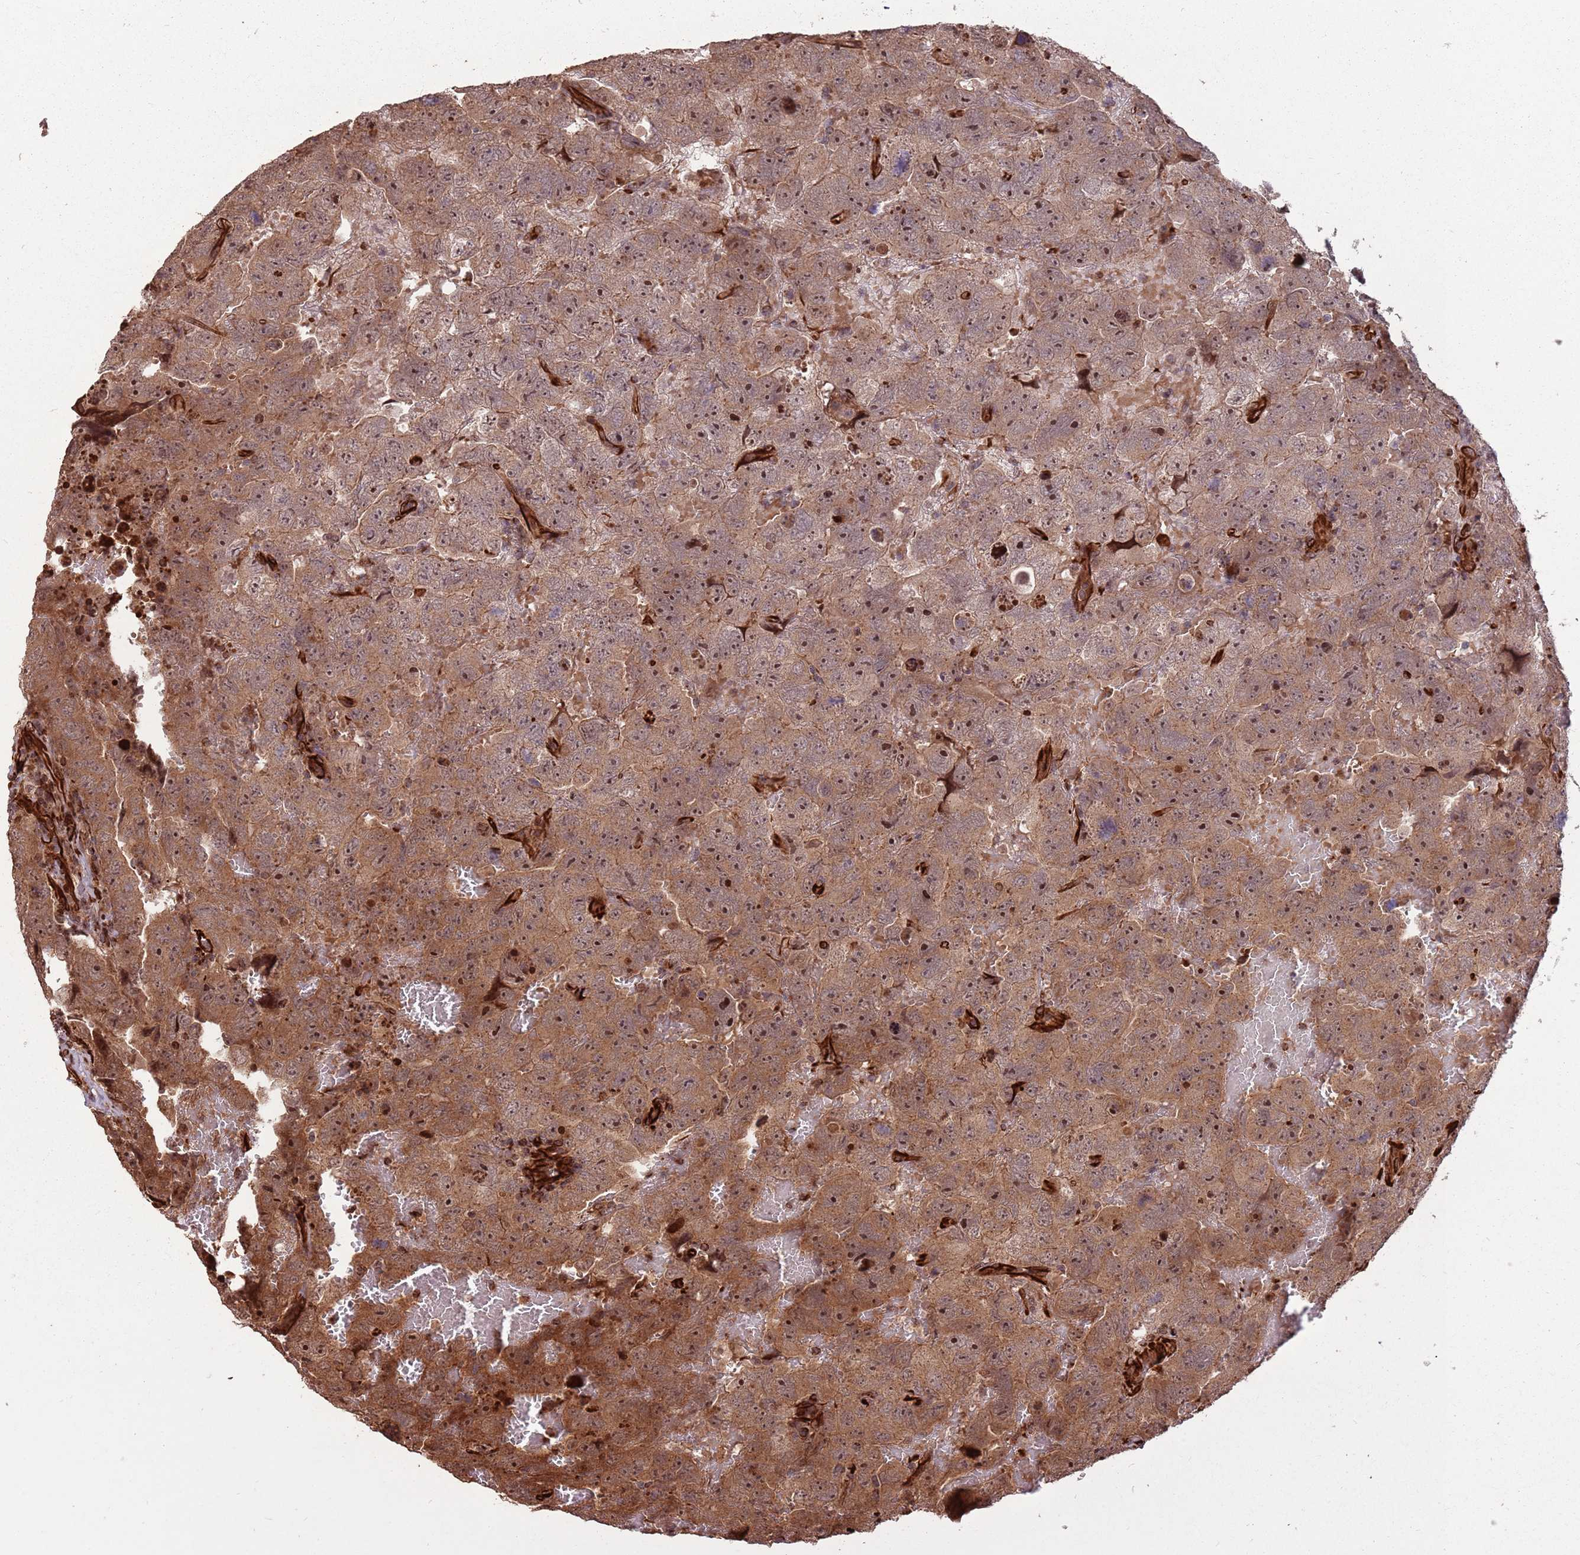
{"staining": {"intensity": "moderate", "quantity": ">75%", "location": "cytoplasmic/membranous,nuclear"}, "tissue": "testis cancer", "cell_type": "Tumor cells", "image_type": "cancer", "snomed": [{"axis": "morphology", "description": "Carcinoma, Embryonal, NOS"}, {"axis": "topography", "description": "Testis"}], "caption": "DAB (3,3'-diaminobenzidine) immunohistochemical staining of testis embryonal carcinoma exhibits moderate cytoplasmic/membranous and nuclear protein positivity in about >75% of tumor cells.", "gene": "ADAMTS3", "patient": {"sex": "male", "age": 45}}